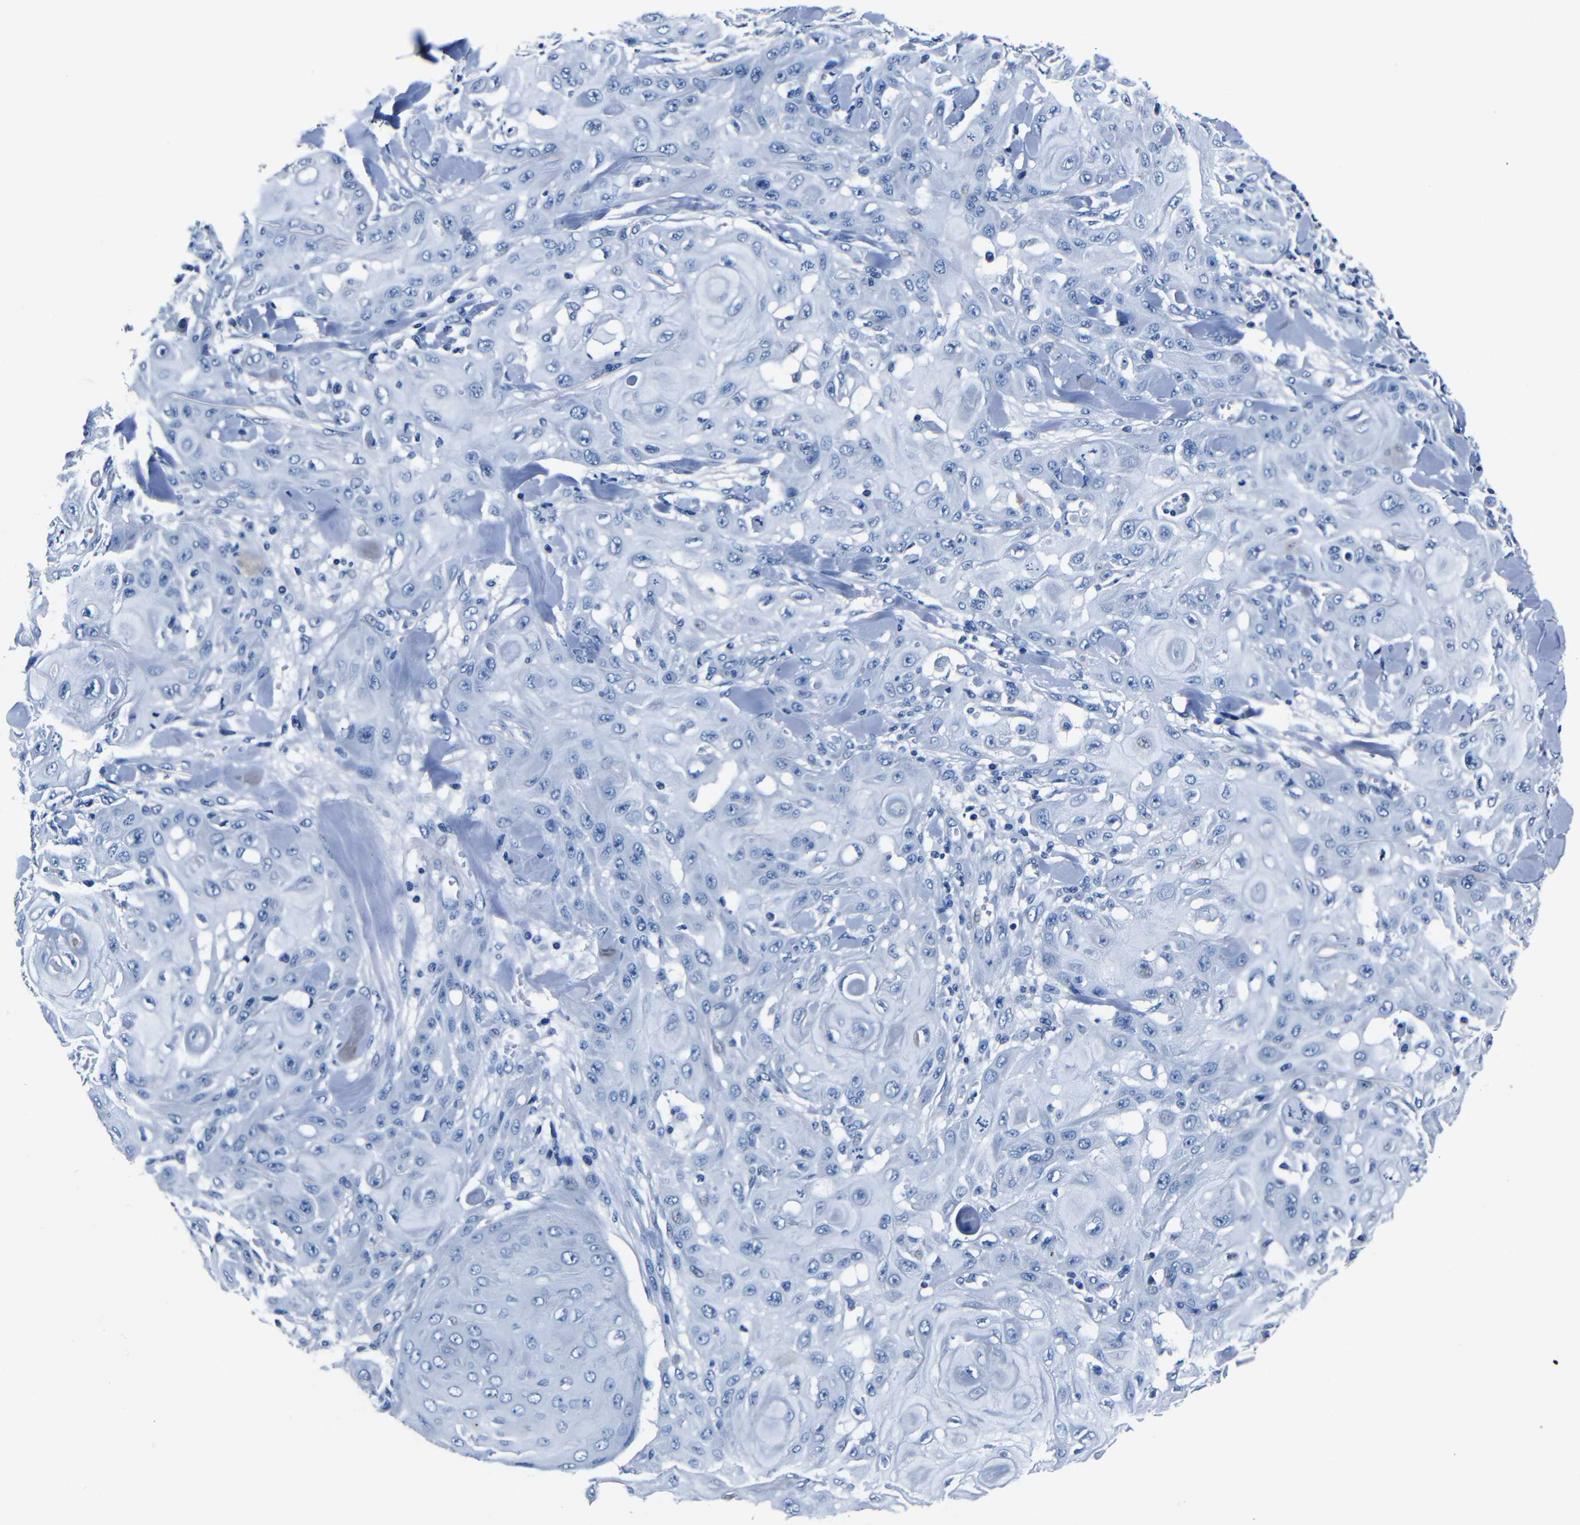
{"staining": {"intensity": "negative", "quantity": "none", "location": "none"}, "tissue": "skin cancer", "cell_type": "Tumor cells", "image_type": "cancer", "snomed": [{"axis": "morphology", "description": "Squamous cell carcinoma, NOS"}, {"axis": "topography", "description": "Skin"}], "caption": "Histopathology image shows no protein positivity in tumor cells of skin cancer (squamous cell carcinoma) tissue. (DAB IHC, high magnification).", "gene": "NCMAP", "patient": {"sex": "male", "age": 24}}